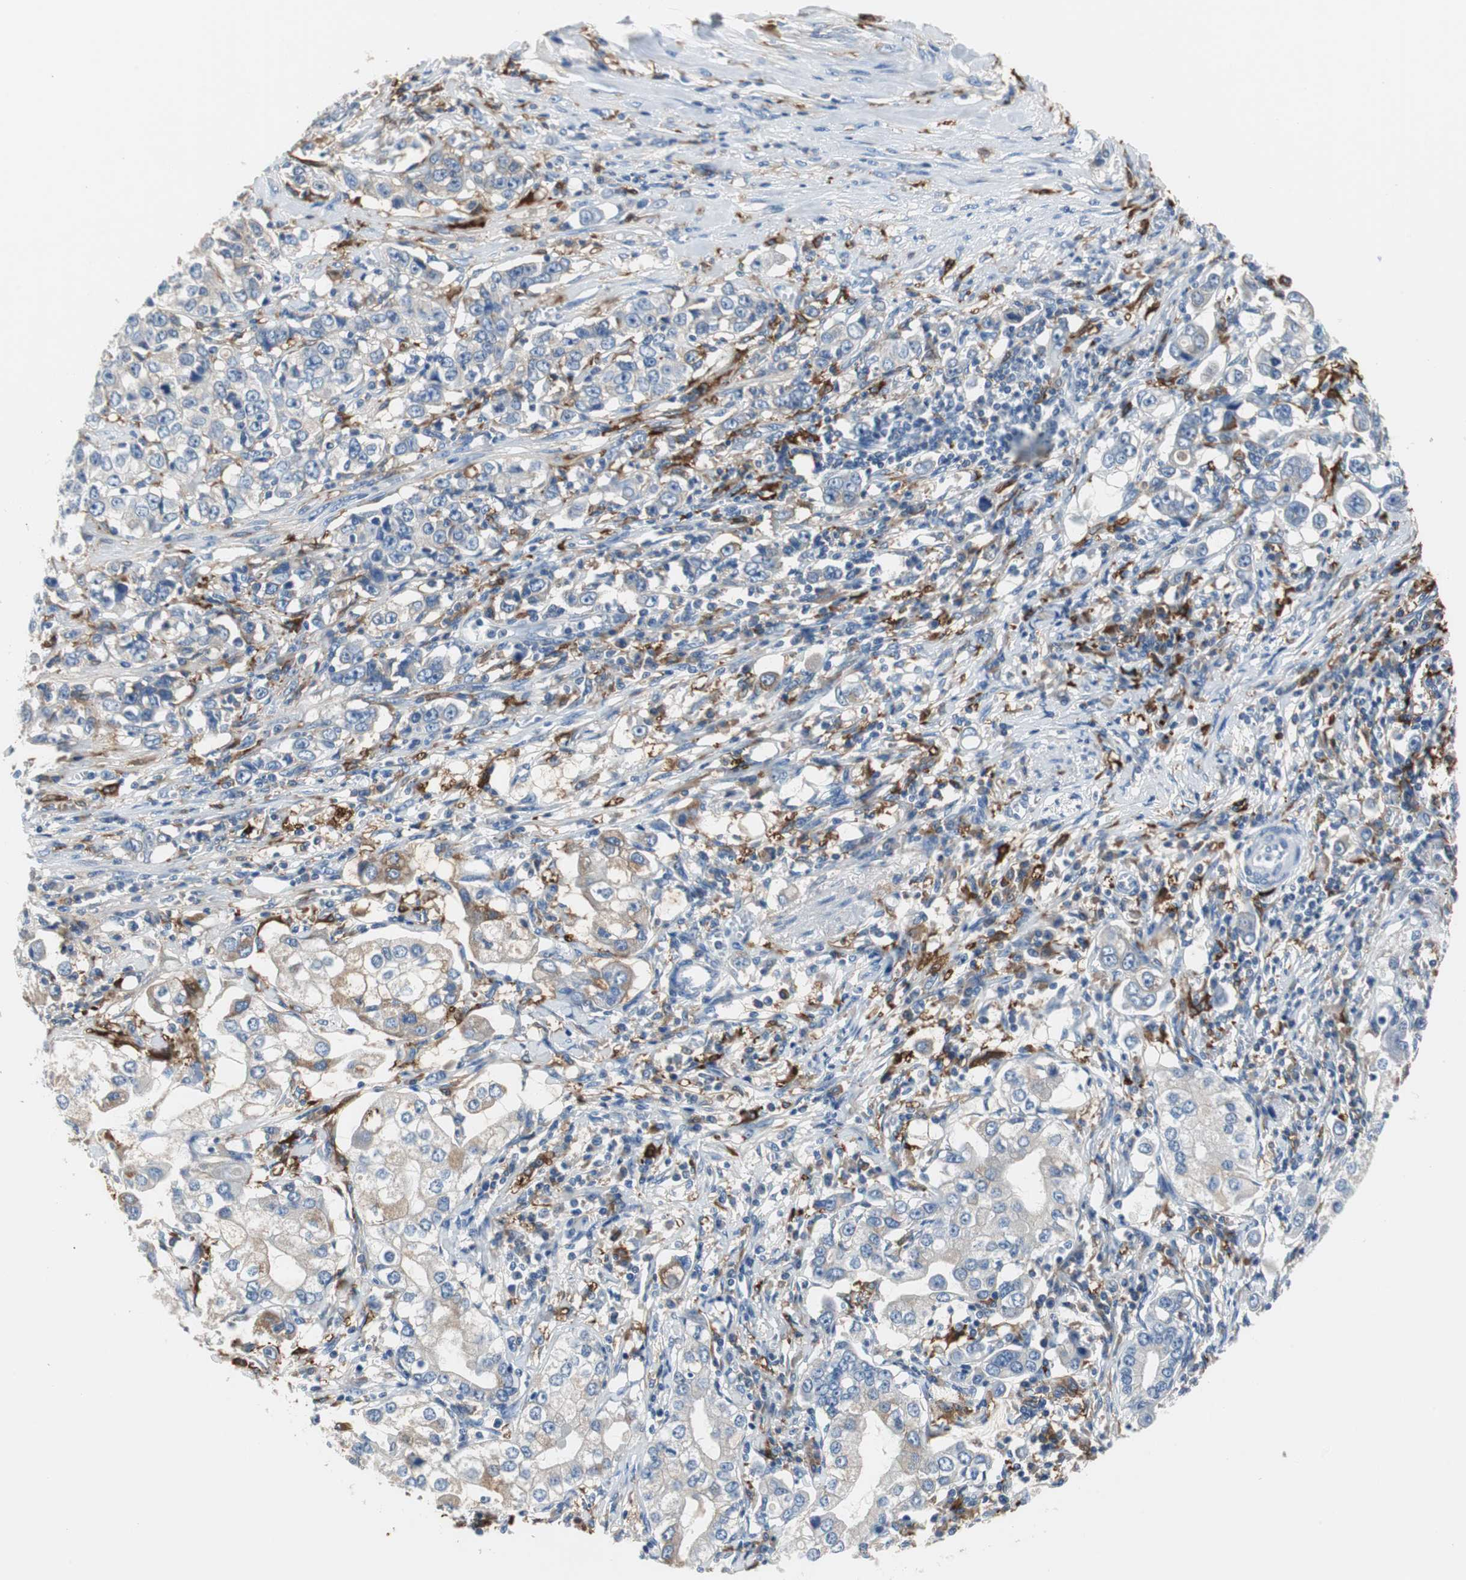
{"staining": {"intensity": "weak", "quantity": "<25%", "location": "cytoplasmic/membranous"}, "tissue": "stomach cancer", "cell_type": "Tumor cells", "image_type": "cancer", "snomed": [{"axis": "morphology", "description": "Adenocarcinoma, NOS"}, {"axis": "topography", "description": "Stomach, lower"}], "caption": "DAB (3,3'-diaminobenzidine) immunohistochemical staining of adenocarcinoma (stomach) shows no significant positivity in tumor cells.", "gene": "PI15", "patient": {"sex": "female", "age": 72}}